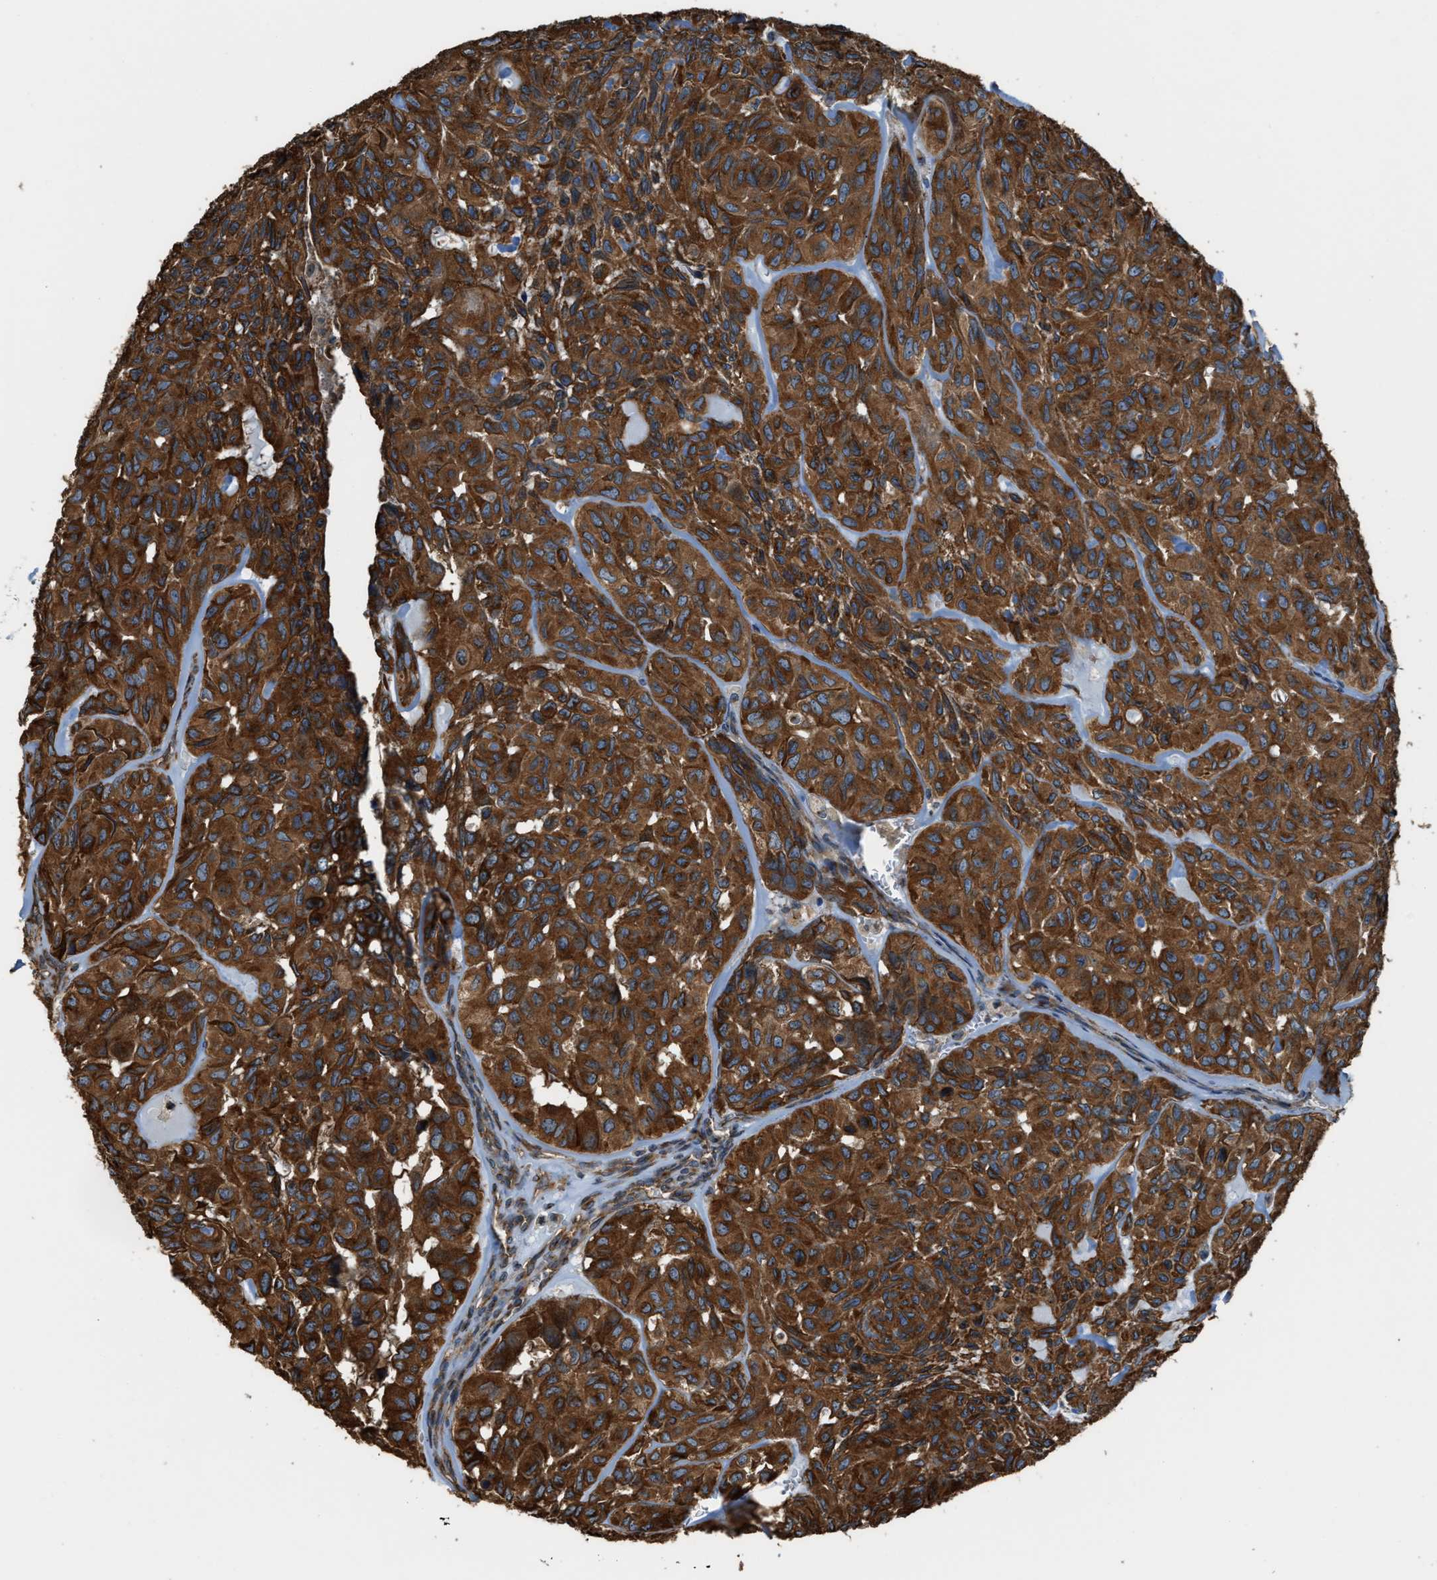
{"staining": {"intensity": "strong", "quantity": ">75%", "location": "cytoplasmic/membranous"}, "tissue": "head and neck cancer", "cell_type": "Tumor cells", "image_type": "cancer", "snomed": [{"axis": "morphology", "description": "Adenocarcinoma, NOS"}, {"axis": "topography", "description": "Salivary gland, NOS"}, {"axis": "topography", "description": "Head-Neck"}], "caption": "The photomicrograph shows staining of head and neck cancer (adenocarcinoma), revealing strong cytoplasmic/membranous protein staining (brown color) within tumor cells.", "gene": "TRPC1", "patient": {"sex": "female", "age": 76}}